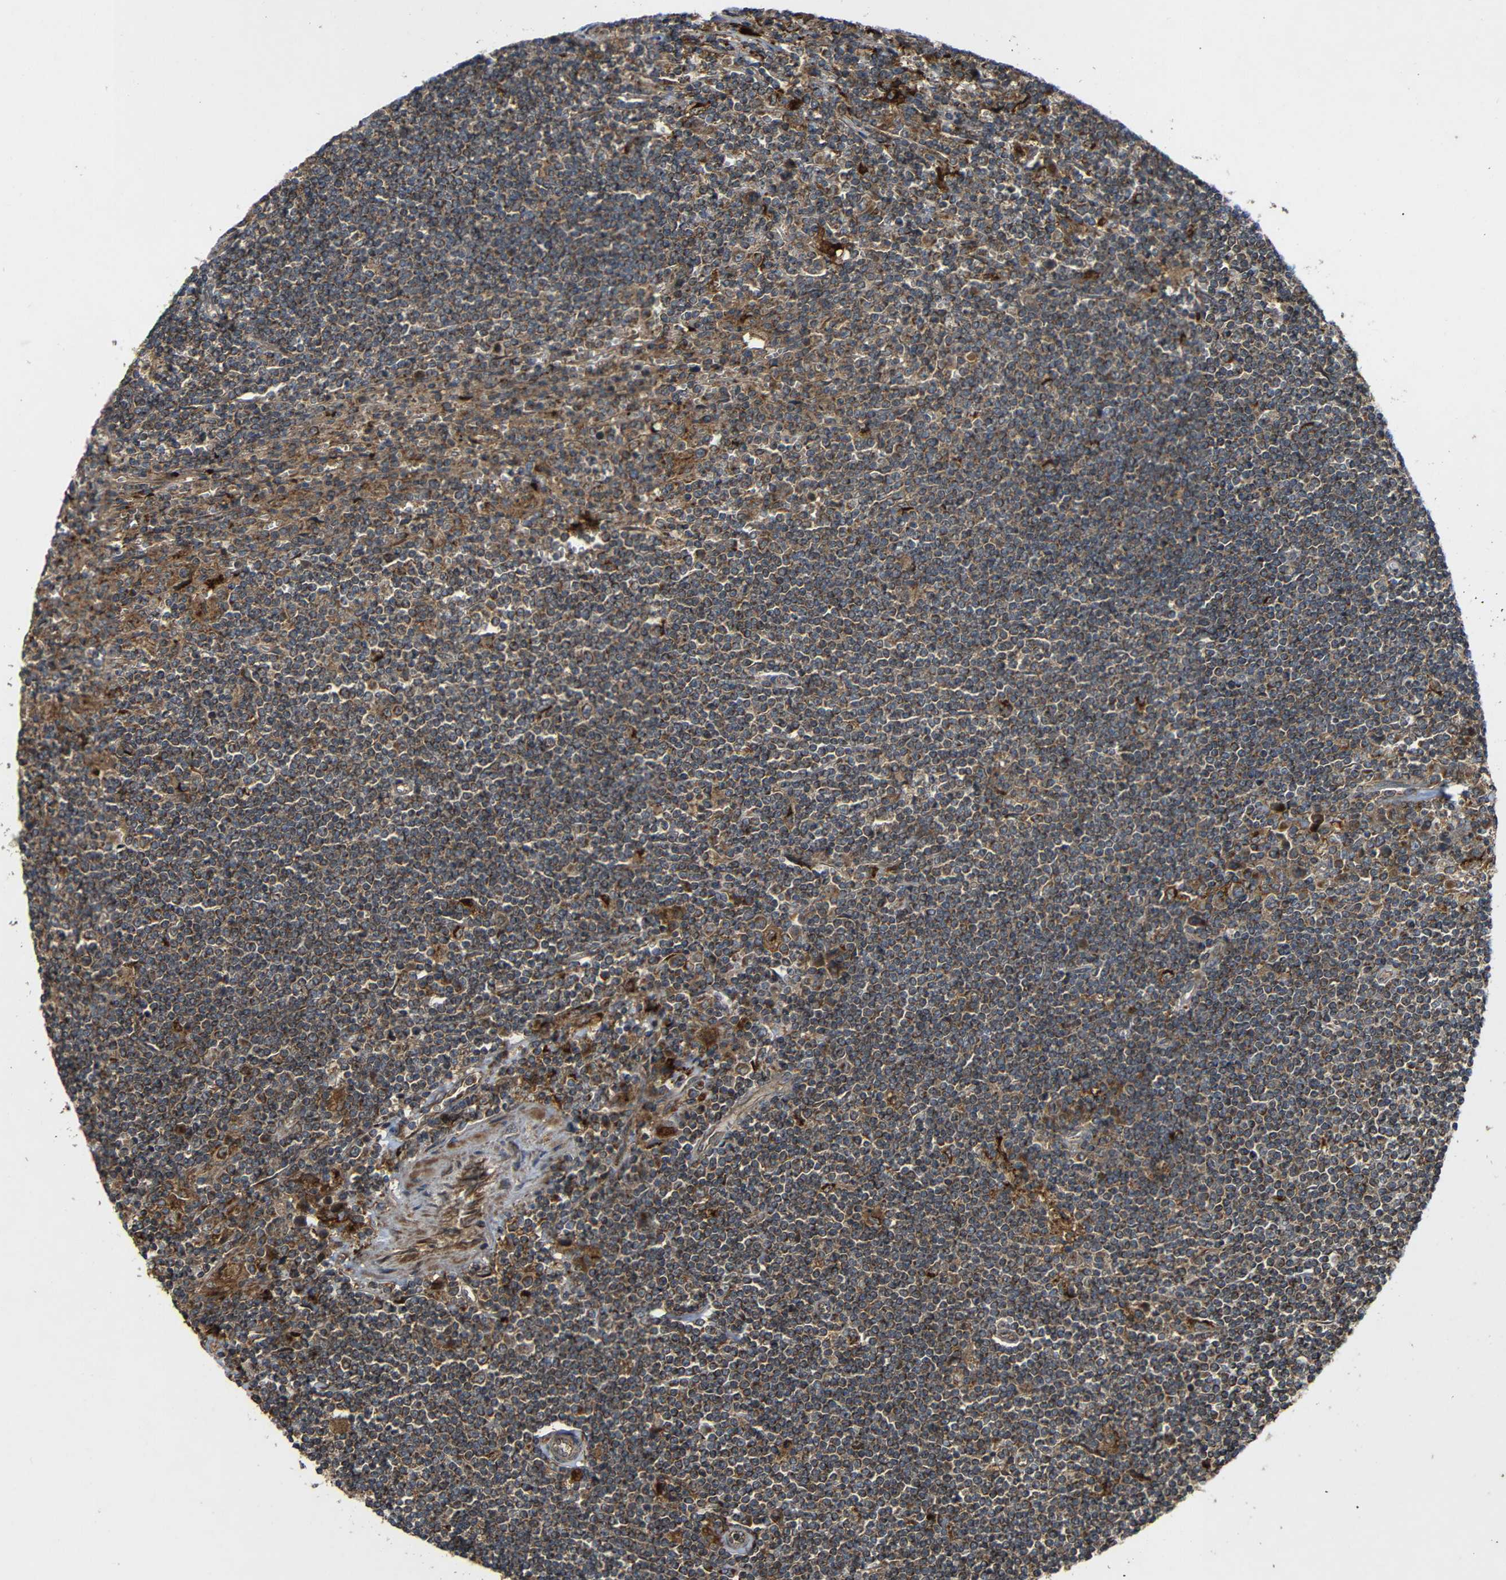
{"staining": {"intensity": "strong", "quantity": ">75%", "location": "cytoplasmic/membranous"}, "tissue": "lymphoma", "cell_type": "Tumor cells", "image_type": "cancer", "snomed": [{"axis": "morphology", "description": "Malignant lymphoma, non-Hodgkin's type, Low grade"}, {"axis": "topography", "description": "Spleen"}], "caption": "Approximately >75% of tumor cells in lymphoma exhibit strong cytoplasmic/membranous protein expression as visualized by brown immunohistochemical staining.", "gene": "C1GALT1", "patient": {"sex": "male", "age": 76}}